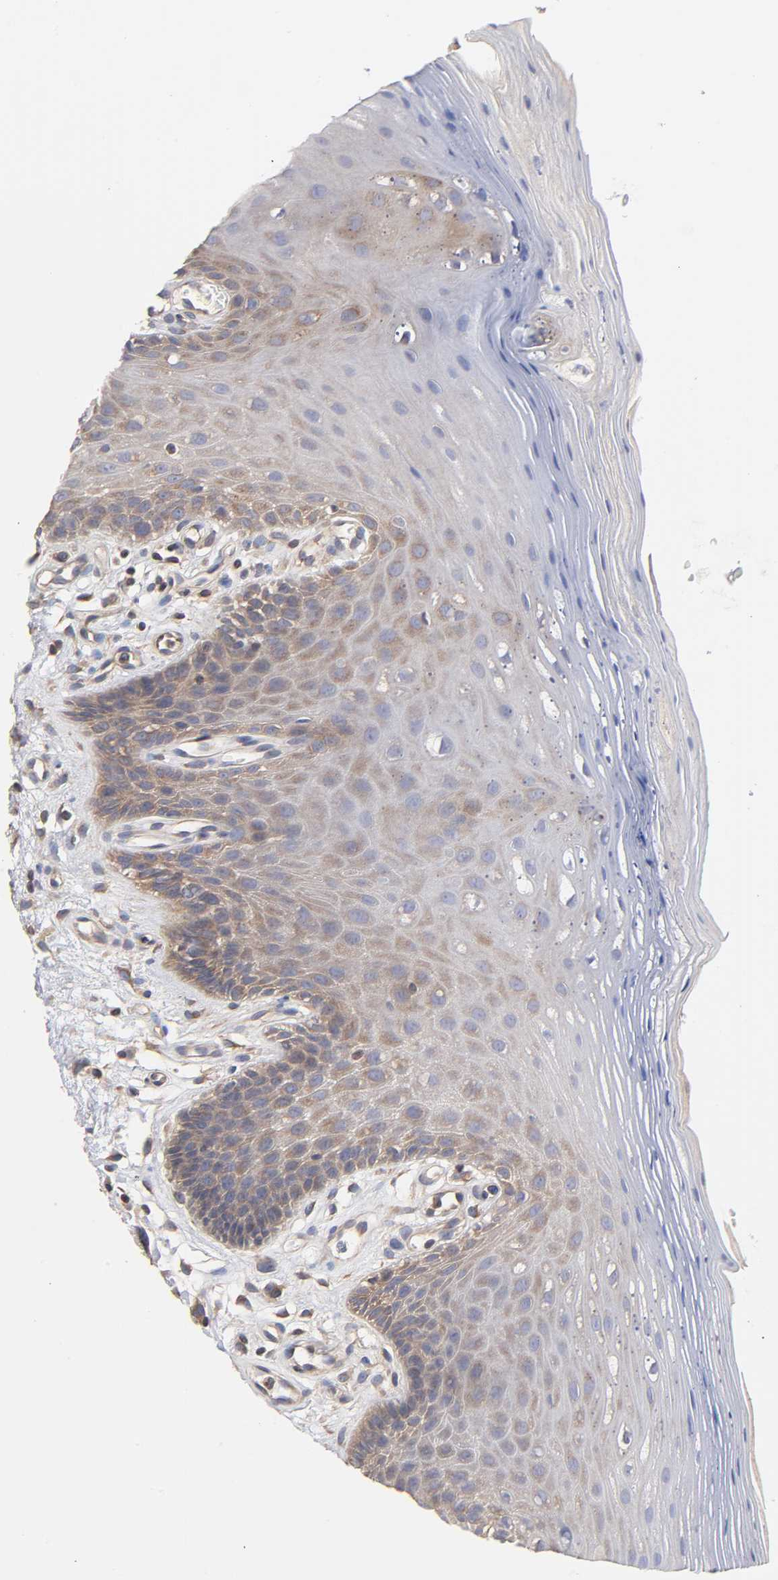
{"staining": {"intensity": "weak", "quantity": "25%-75%", "location": "cytoplasmic/membranous"}, "tissue": "oral mucosa", "cell_type": "Squamous epithelial cells", "image_type": "normal", "snomed": [{"axis": "morphology", "description": "Normal tissue, NOS"}, {"axis": "morphology", "description": "Squamous cell carcinoma, NOS"}, {"axis": "topography", "description": "Skeletal muscle"}, {"axis": "topography", "description": "Oral tissue"}, {"axis": "topography", "description": "Head-Neck"}], "caption": "IHC (DAB (3,3'-diaminobenzidine)) staining of normal human oral mucosa demonstrates weak cytoplasmic/membranous protein staining in about 25%-75% of squamous epithelial cells. The protein of interest is shown in brown color, while the nuclei are stained blue.", "gene": "STRN3", "patient": {"sex": "male", "age": 71}}